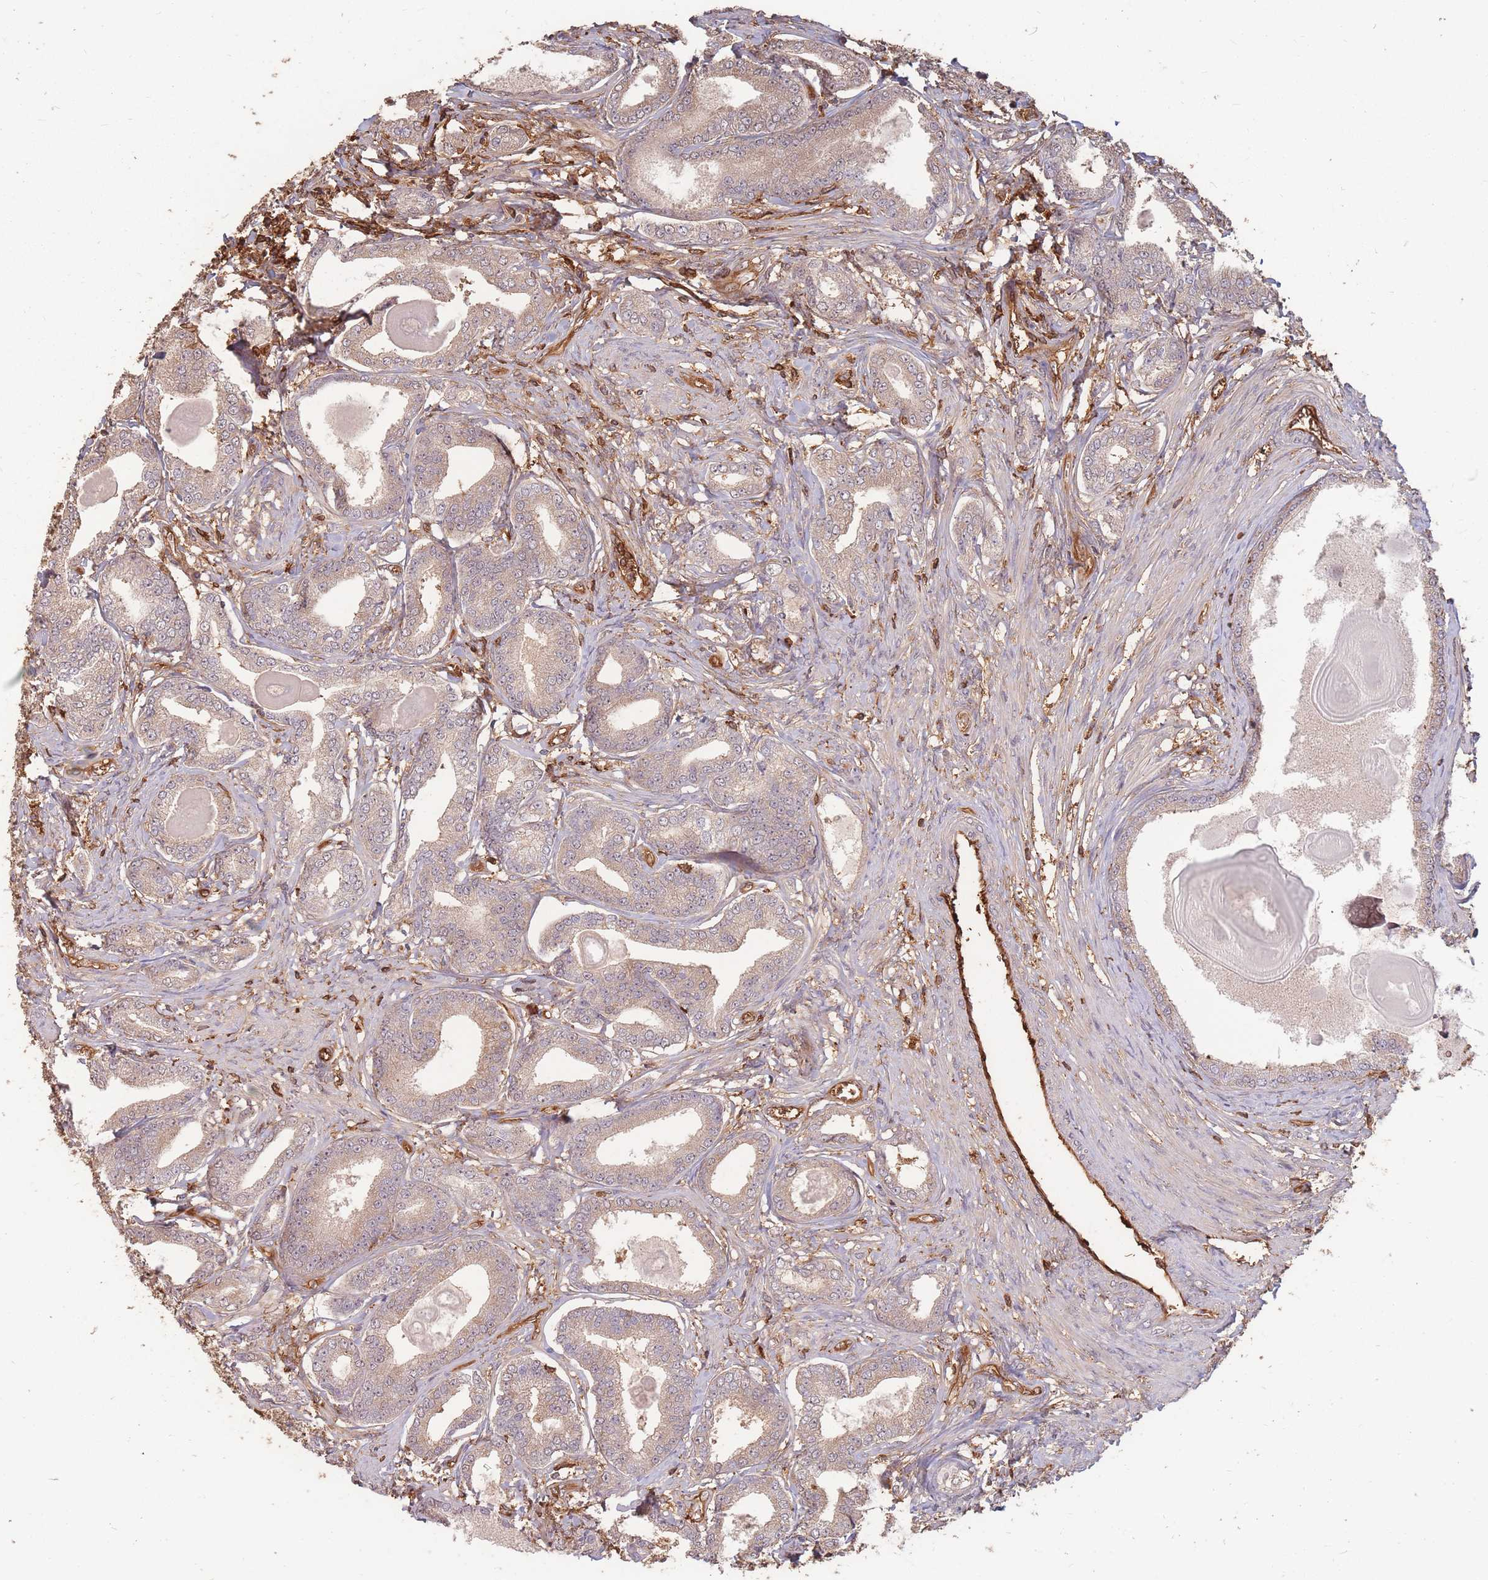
{"staining": {"intensity": "weak", "quantity": "<25%", "location": "cytoplasmic/membranous"}, "tissue": "prostate cancer", "cell_type": "Tumor cells", "image_type": "cancer", "snomed": [{"axis": "morphology", "description": "Adenocarcinoma, High grade"}, {"axis": "topography", "description": "Prostate"}], "caption": "Protein analysis of prostate high-grade adenocarcinoma shows no significant staining in tumor cells. (Immunohistochemistry (ihc), brightfield microscopy, high magnification).", "gene": "PLS3", "patient": {"sex": "male", "age": 69}}